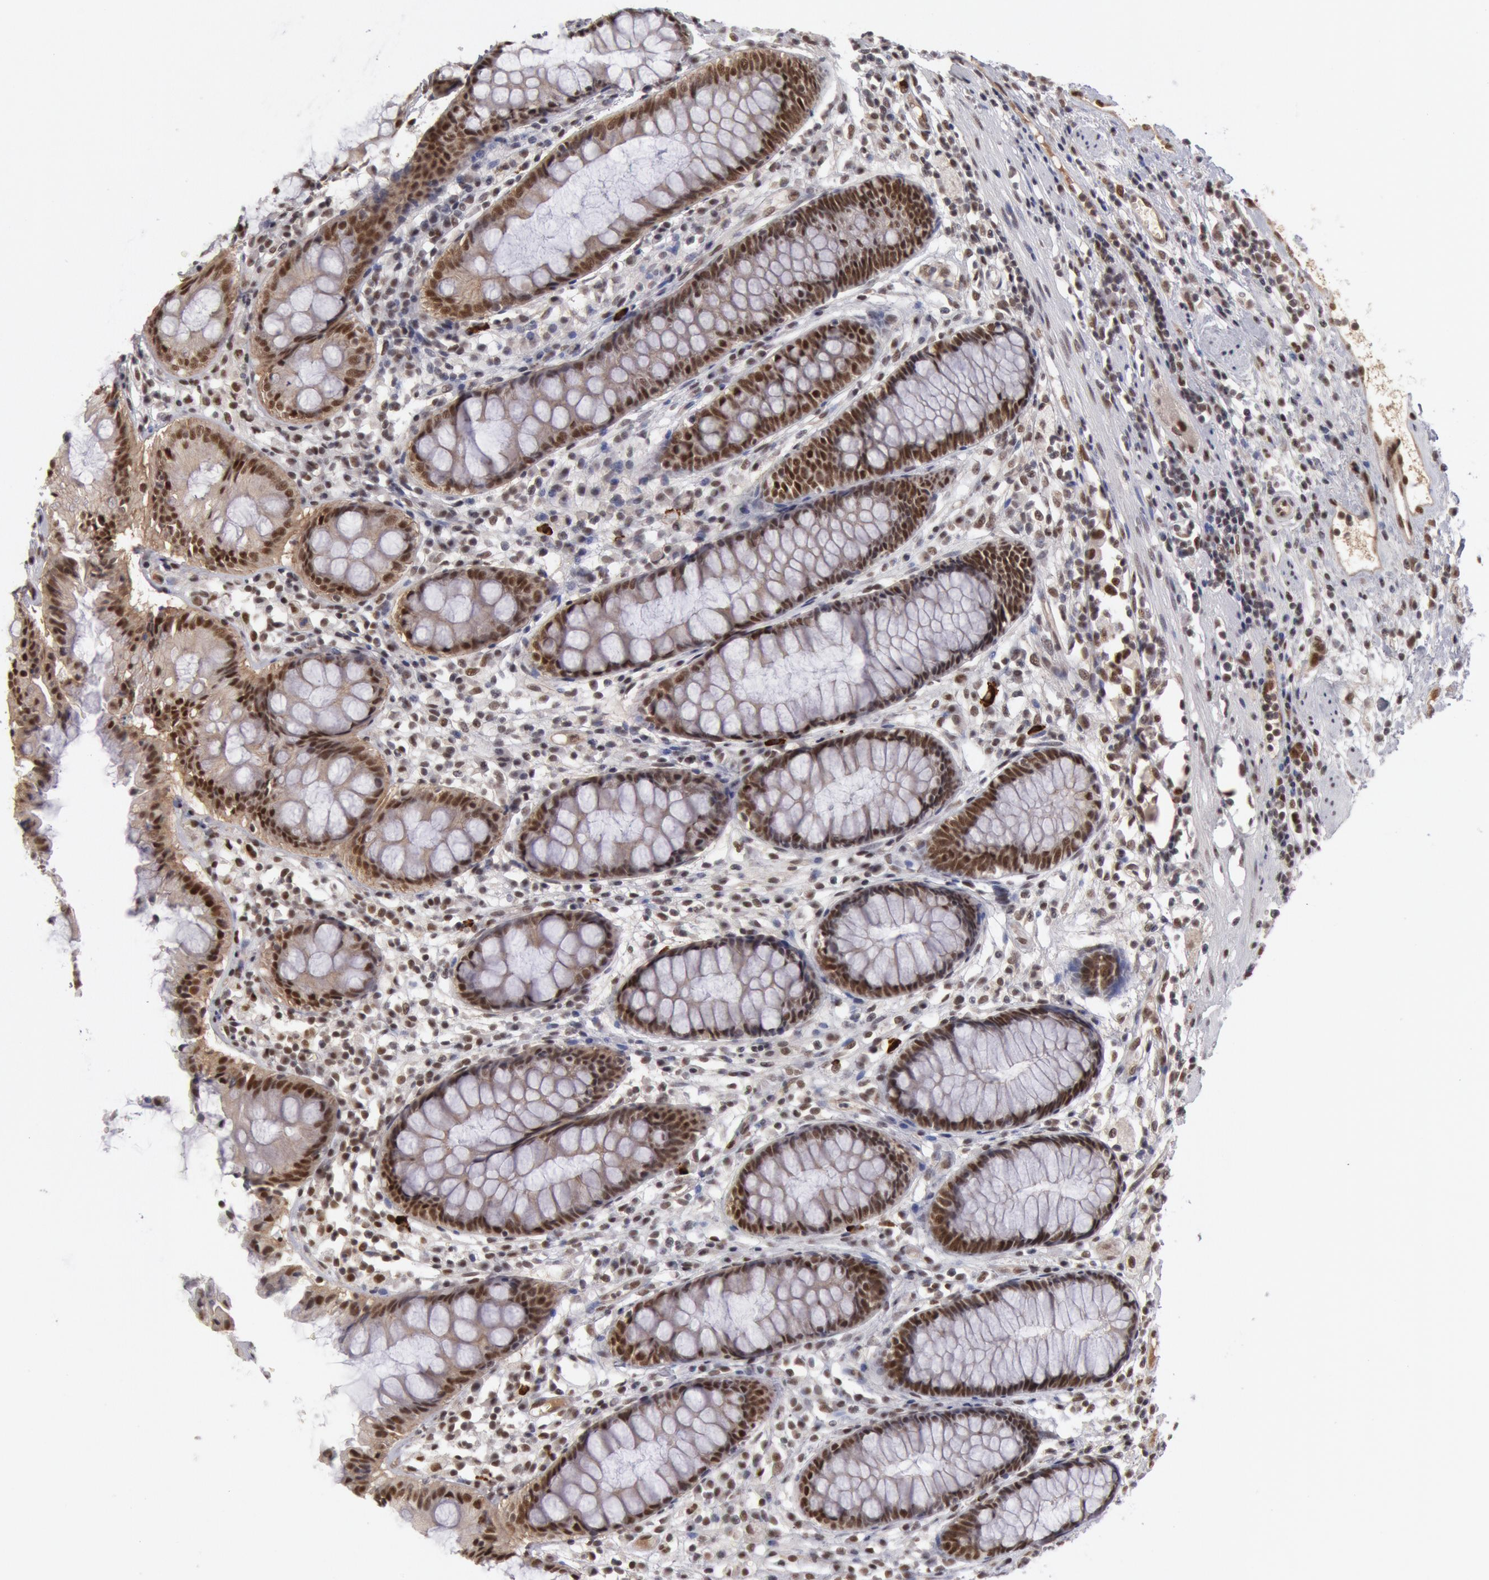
{"staining": {"intensity": "moderate", "quantity": ">75%", "location": "nuclear"}, "tissue": "rectum", "cell_type": "Glandular cells", "image_type": "normal", "snomed": [{"axis": "morphology", "description": "Normal tissue, NOS"}, {"axis": "topography", "description": "Rectum"}], "caption": "Protein staining of normal rectum reveals moderate nuclear expression in approximately >75% of glandular cells. (DAB IHC with brightfield microscopy, high magnification).", "gene": "PPP4R3B", "patient": {"sex": "female", "age": 66}}